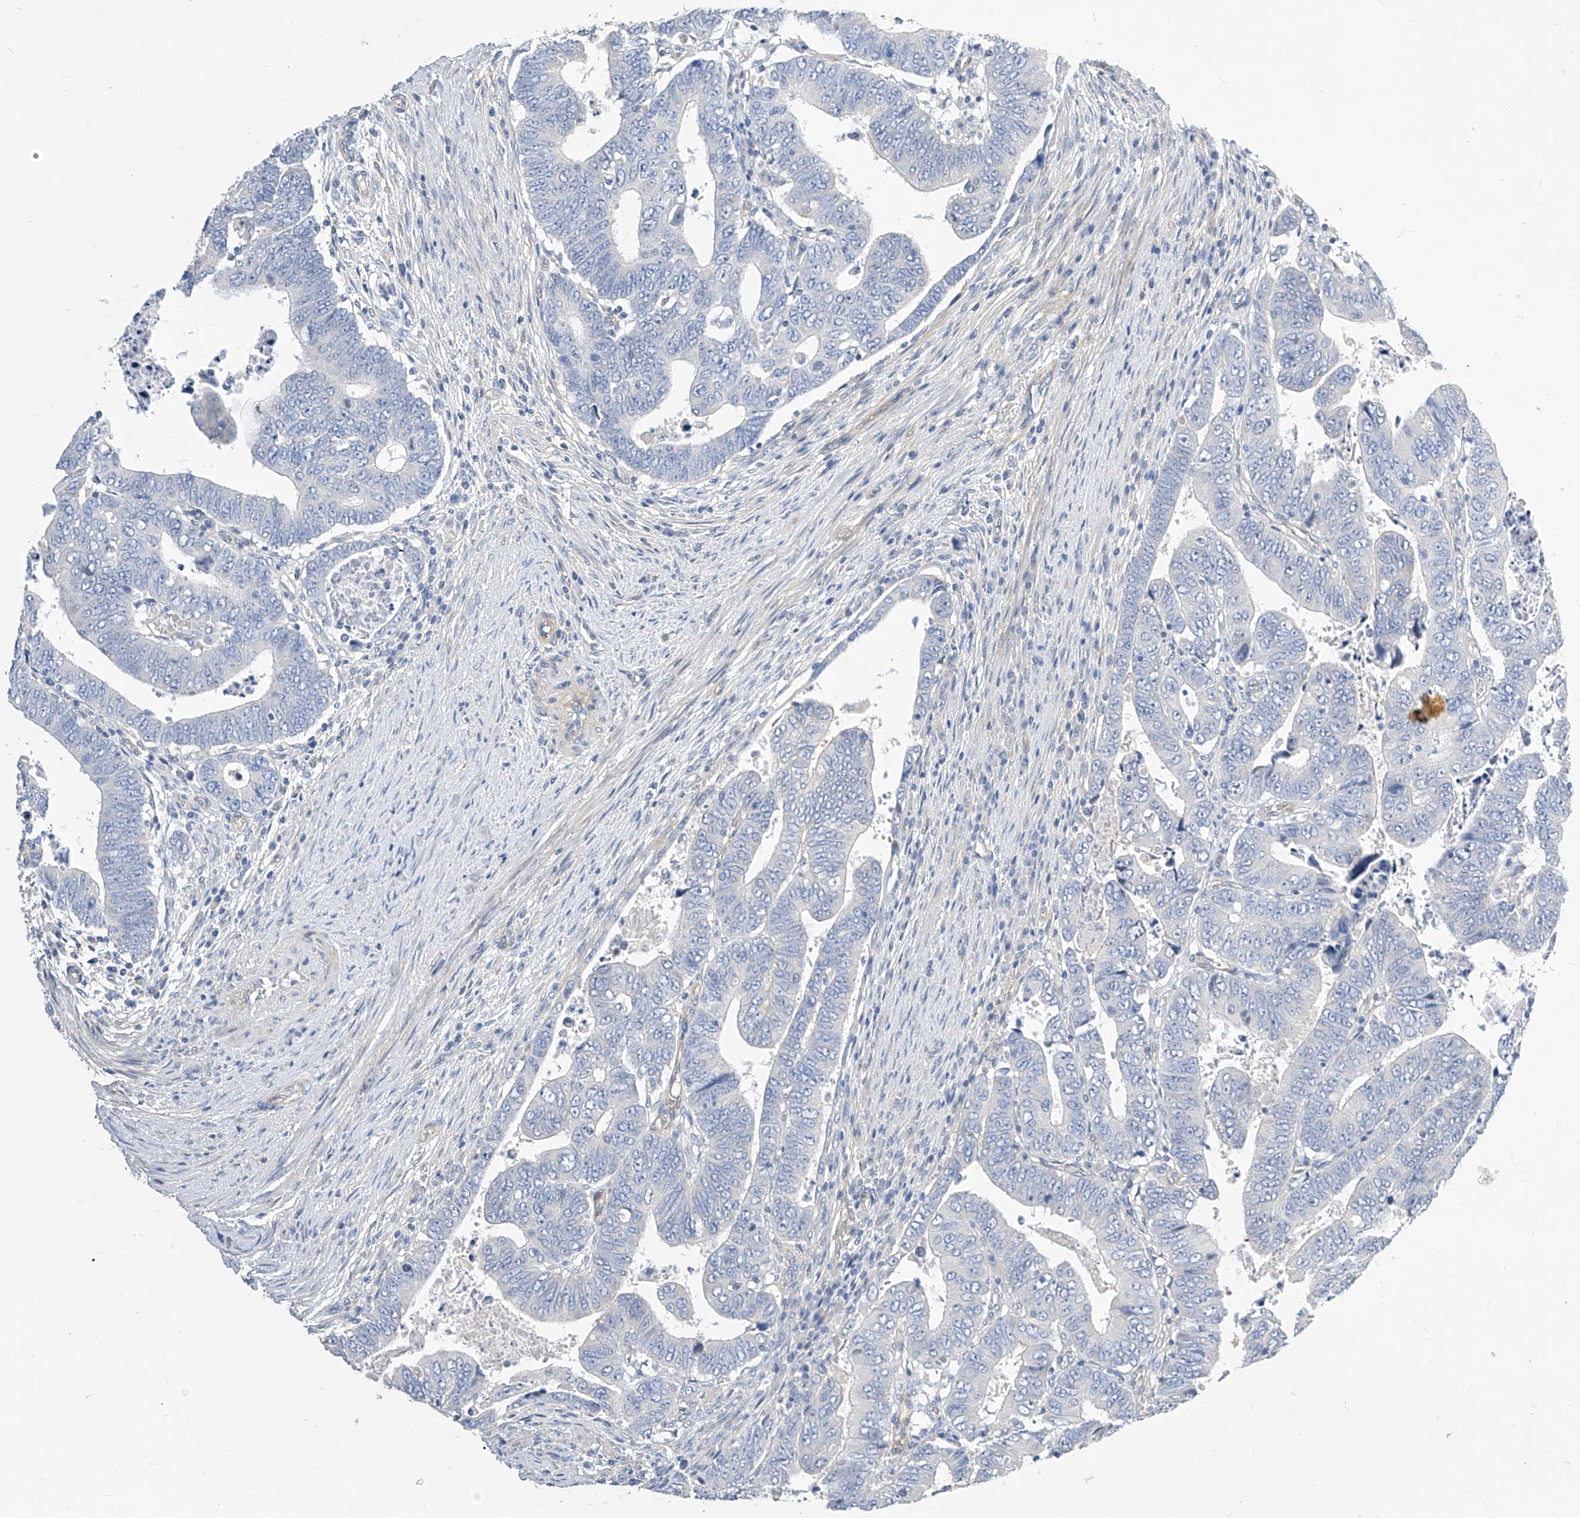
{"staining": {"intensity": "negative", "quantity": "none", "location": "none"}, "tissue": "colorectal cancer", "cell_type": "Tumor cells", "image_type": "cancer", "snomed": [{"axis": "morphology", "description": "Normal tissue, NOS"}, {"axis": "morphology", "description": "Adenocarcinoma, NOS"}, {"axis": "topography", "description": "Rectum"}], "caption": "This is an IHC photomicrograph of colorectal cancer (adenocarcinoma). There is no staining in tumor cells.", "gene": "SCGB2A1", "patient": {"sex": "female", "age": 65}}